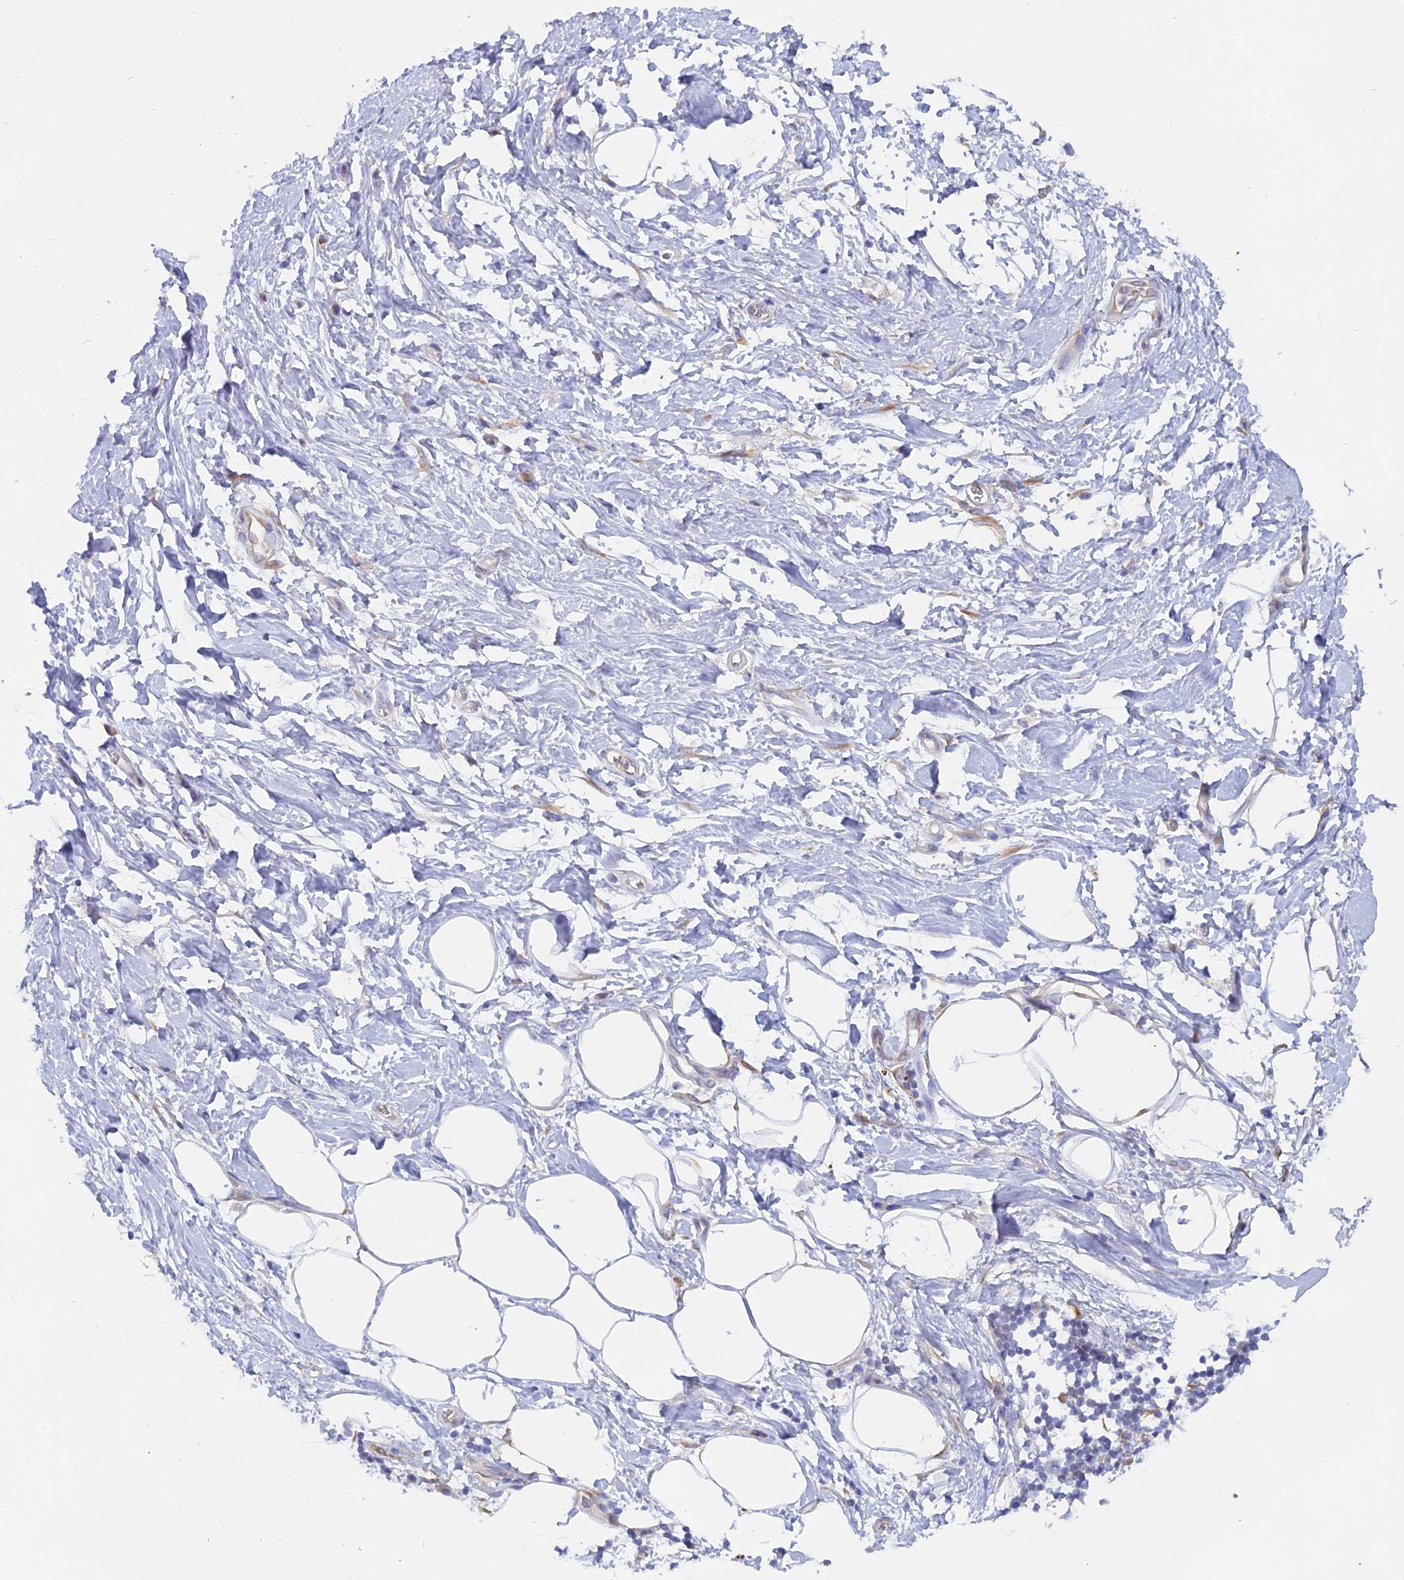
{"staining": {"intensity": "negative", "quantity": "none", "location": "none"}, "tissue": "adipose tissue", "cell_type": "Adipocytes", "image_type": "normal", "snomed": [{"axis": "morphology", "description": "Normal tissue, NOS"}, {"axis": "morphology", "description": "Adenocarcinoma, NOS"}, {"axis": "topography", "description": "Pancreas"}, {"axis": "topography", "description": "Peripheral nerve tissue"}], "caption": "Immunohistochemistry (IHC) photomicrograph of normal adipose tissue stained for a protein (brown), which displays no positivity in adipocytes. (Immunohistochemistry, brightfield microscopy, high magnification).", "gene": "TLCD1", "patient": {"sex": "male", "age": 59}}